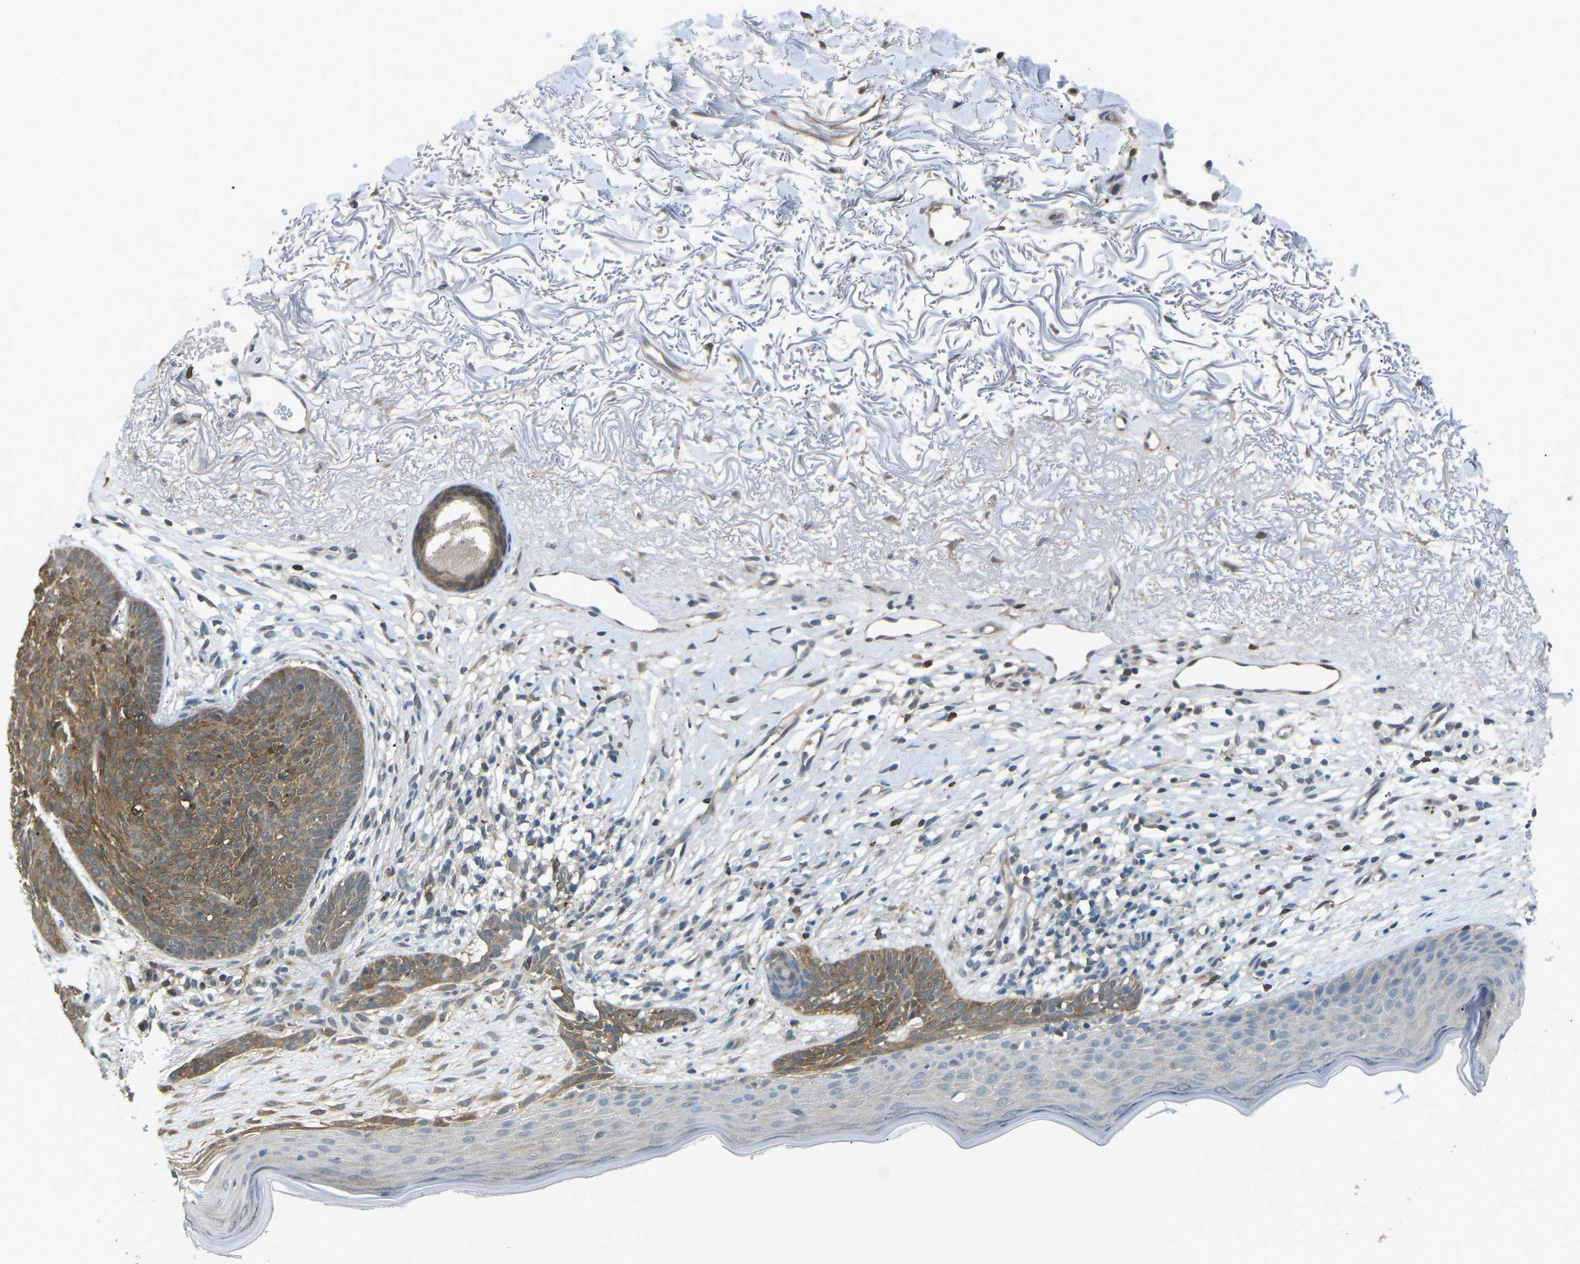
{"staining": {"intensity": "moderate", "quantity": ">75%", "location": "cytoplasmic/membranous"}, "tissue": "skin cancer", "cell_type": "Tumor cells", "image_type": "cancer", "snomed": [{"axis": "morphology", "description": "Normal tissue, NOS"}, {"axis": "morphology", "description": "Basal cell carcinoma"}, {"axis": "topography", "description": "Skin"}], "caption": "There is medium levels of moderate cytoplasmic/membranous staining in tumor cells of skin cancer (basal cell carcinoma), as demonstrated by immunohistochemical staining (brown color).", "gene": "PIEZO2", "patient": {"sex": "female", "age": 70}}